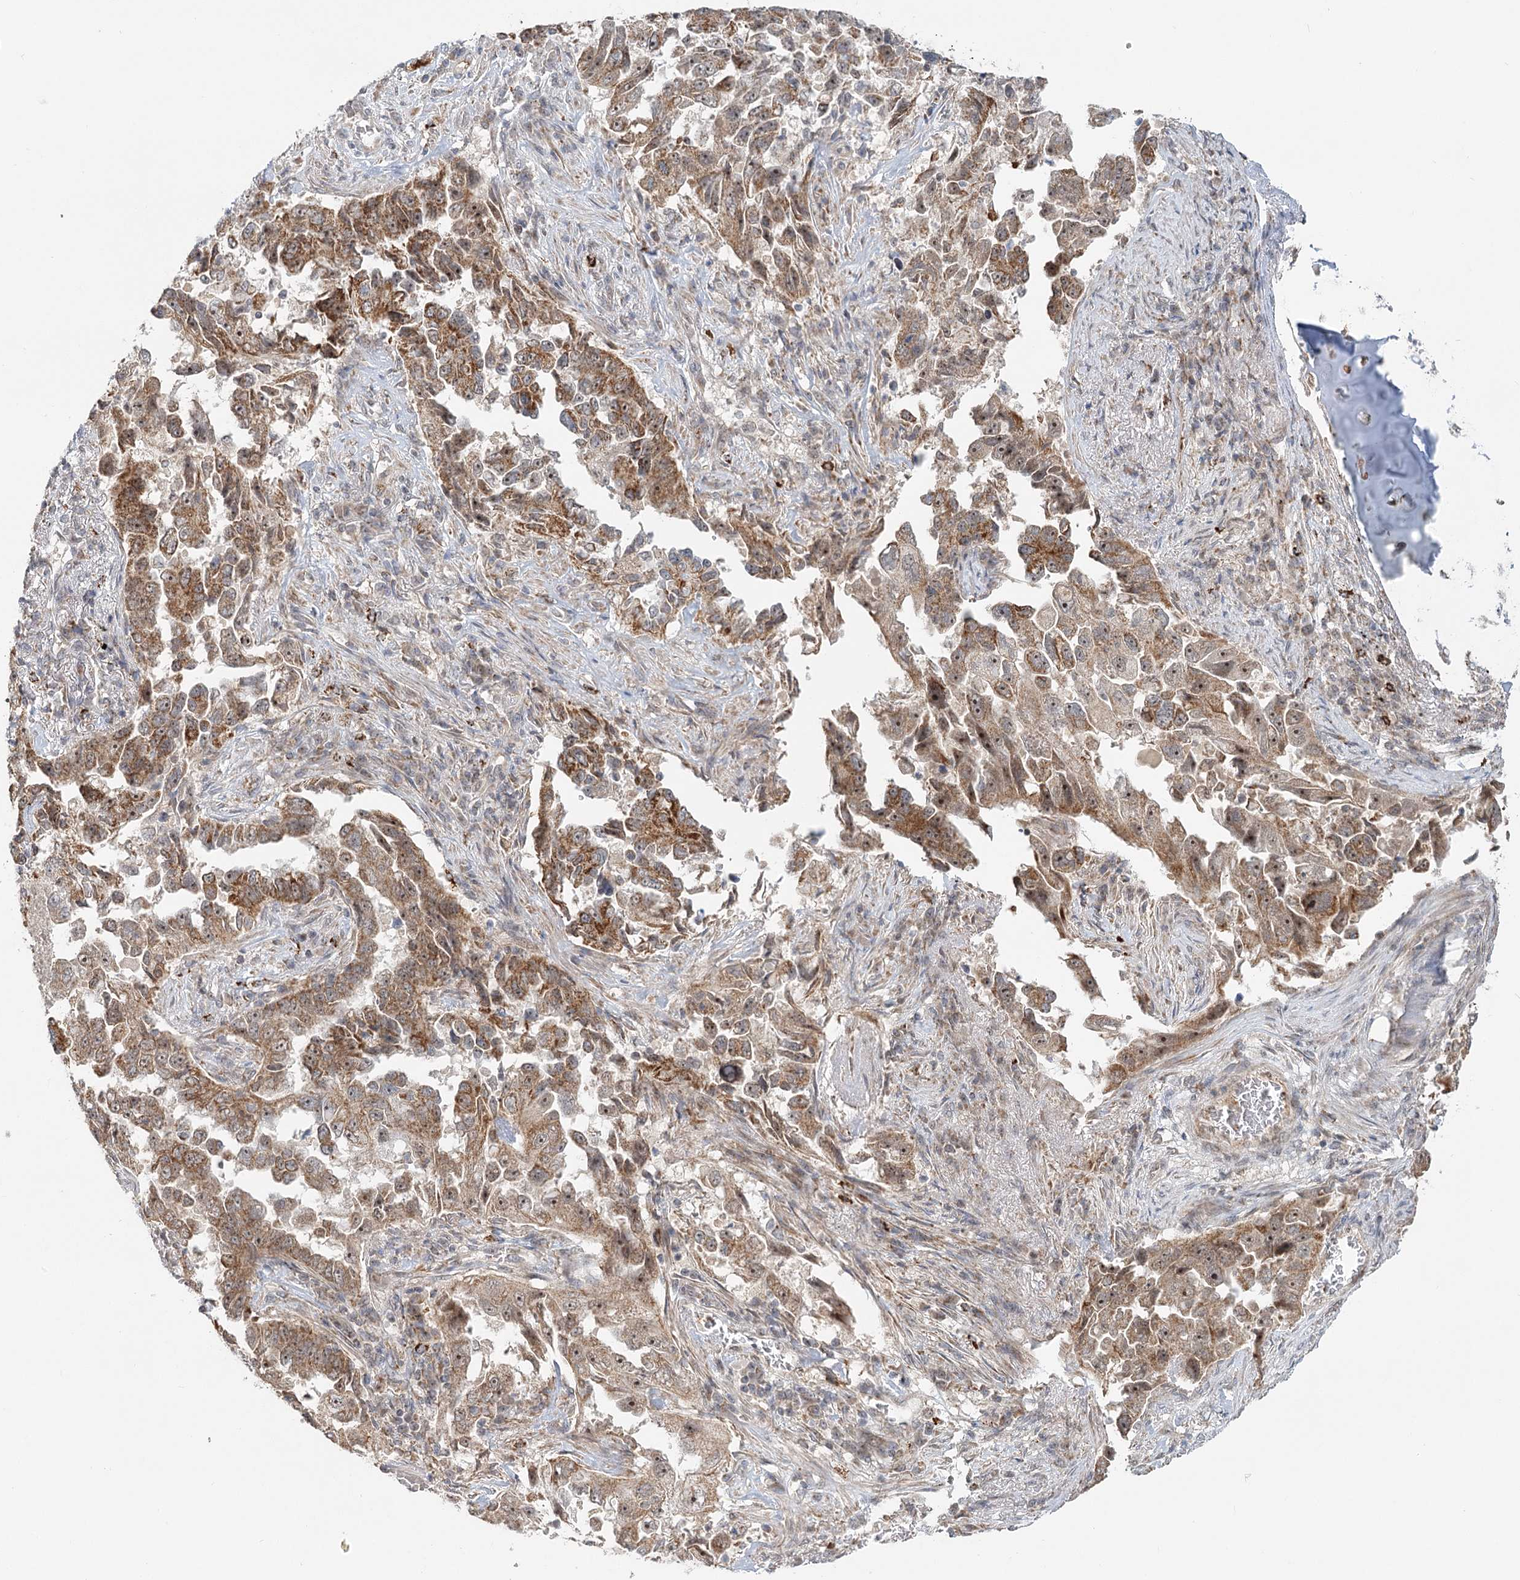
{"staining": {"intensity": "moderate", "quantity": ">75%", "location": "cytoplasmic/membranous"}, "tissue": "lung cancer", "cell_type": "Tumor cells", "image_type": "cancer", "snomed": [{"axis": "morphology", "description": "Adenocarcinoma, NOS"}, {"axis": "topography", "description": "Lung"}], "caption": "The immunohistochemical stain highlights moderate cytoplasmic/membranous staining in tumor cells of lung cancer tissue. Ihc stains the protein of interest in brown and the nuclei are stained blue.", "gene": "RTN4IP1", "patient": {"sex": "female", "age": 51}}